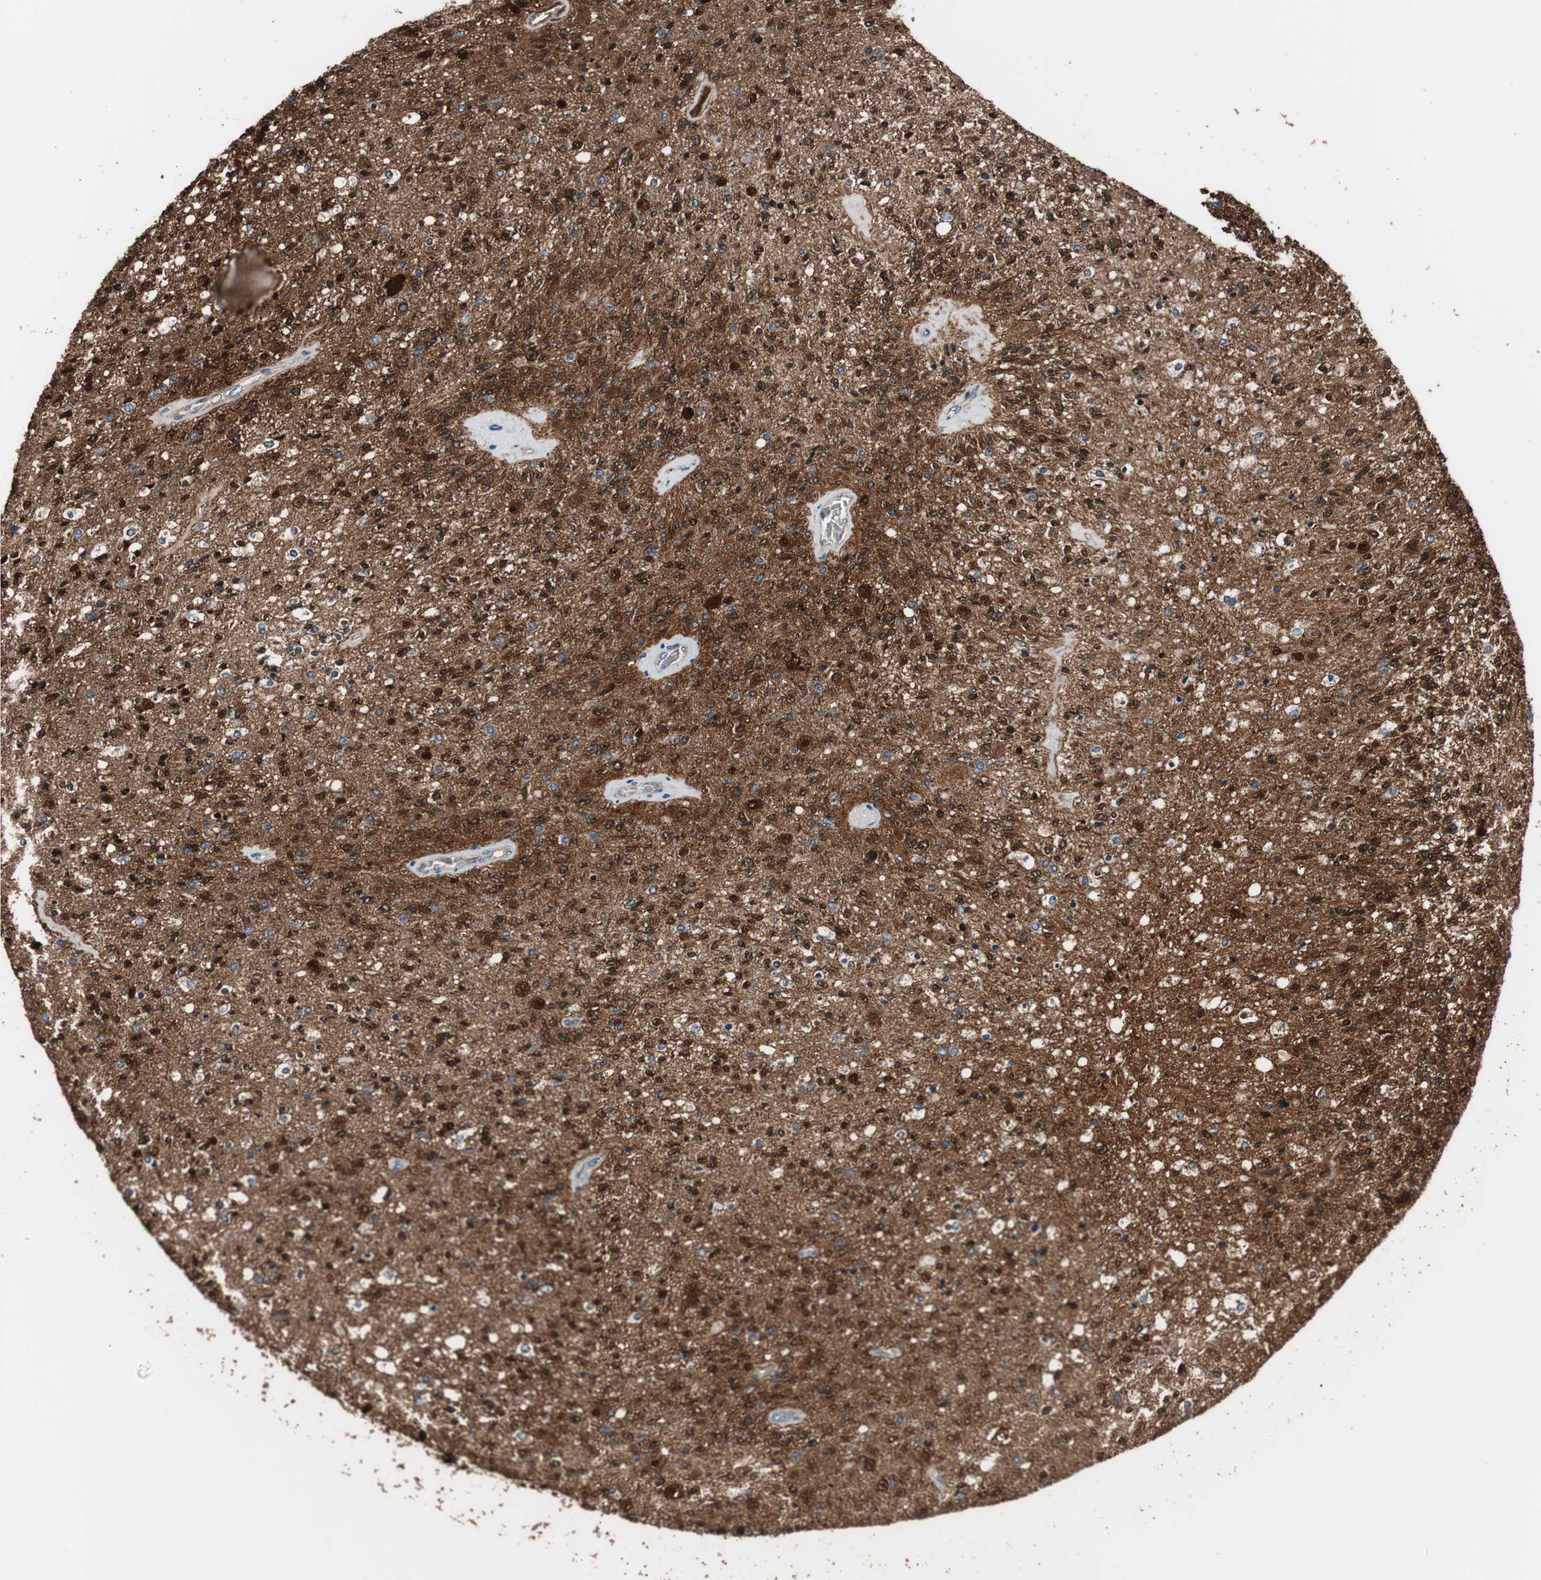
{"staining": {"intensity": "strong", "quantity": "<25%", "location": "cytoplasmic/membranous,nuclear"}, "tissue": "glioma", "cell_type": "Tumor cells", "image_type": "cancer", "snomed": [{"axis": "morphology", "description": "Normal tissue, NOS"}, {"axis": "morphology", "description": "Glioma, malignant, High grade"}, {"axis": "topography", "description": "Cerebral cortex"}], "caption": "Immunohistochemistry of malignant glioma (high-grade) exhibits medium levels of strong cytoplasmic/membranous and nuclear expression in approximately <25% of tumor cells.", "gene": "PRDX2", "patient": {"sex": "male", "age": 77}}